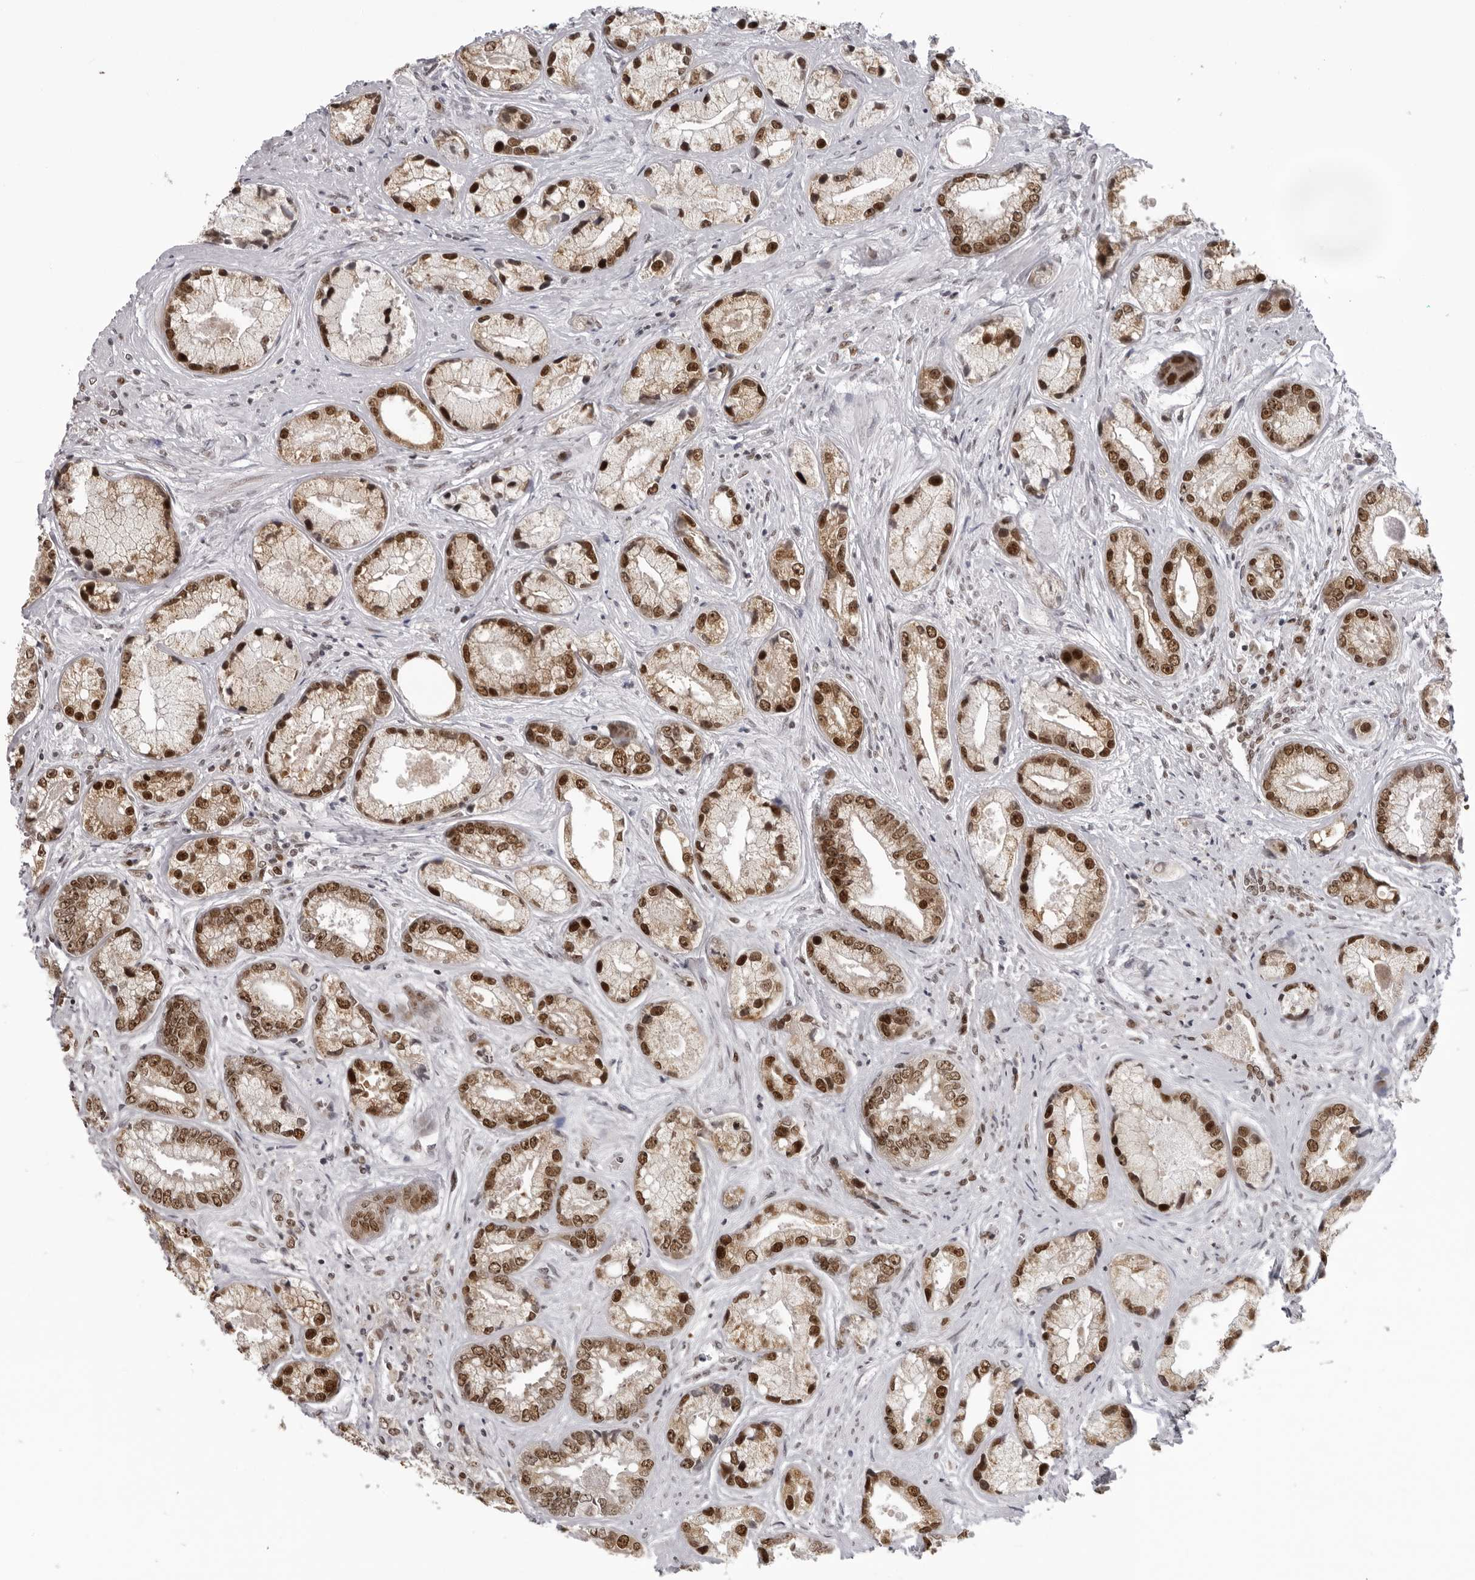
{"staining": {"intensity": "strong", "quantity": ">75%", "location": "nuclear"}, "tissue": "prostate cancer", "cell_type": "Tumor cells", "image_type": "cancer", "snomed": [{"axis": "morphology", "description": "Adenocarcinoma, High grade"}, {"axis": "topography", "description": "Prostate"}], "caption": "High-grade adenocarcinoma (prostate) stained for a protein (brown) shows strong nuclear positive expression in approximately >75% of tumor cells.", "gene": "HEXIM2", "patient": {"sex": "male", "age": 61}}